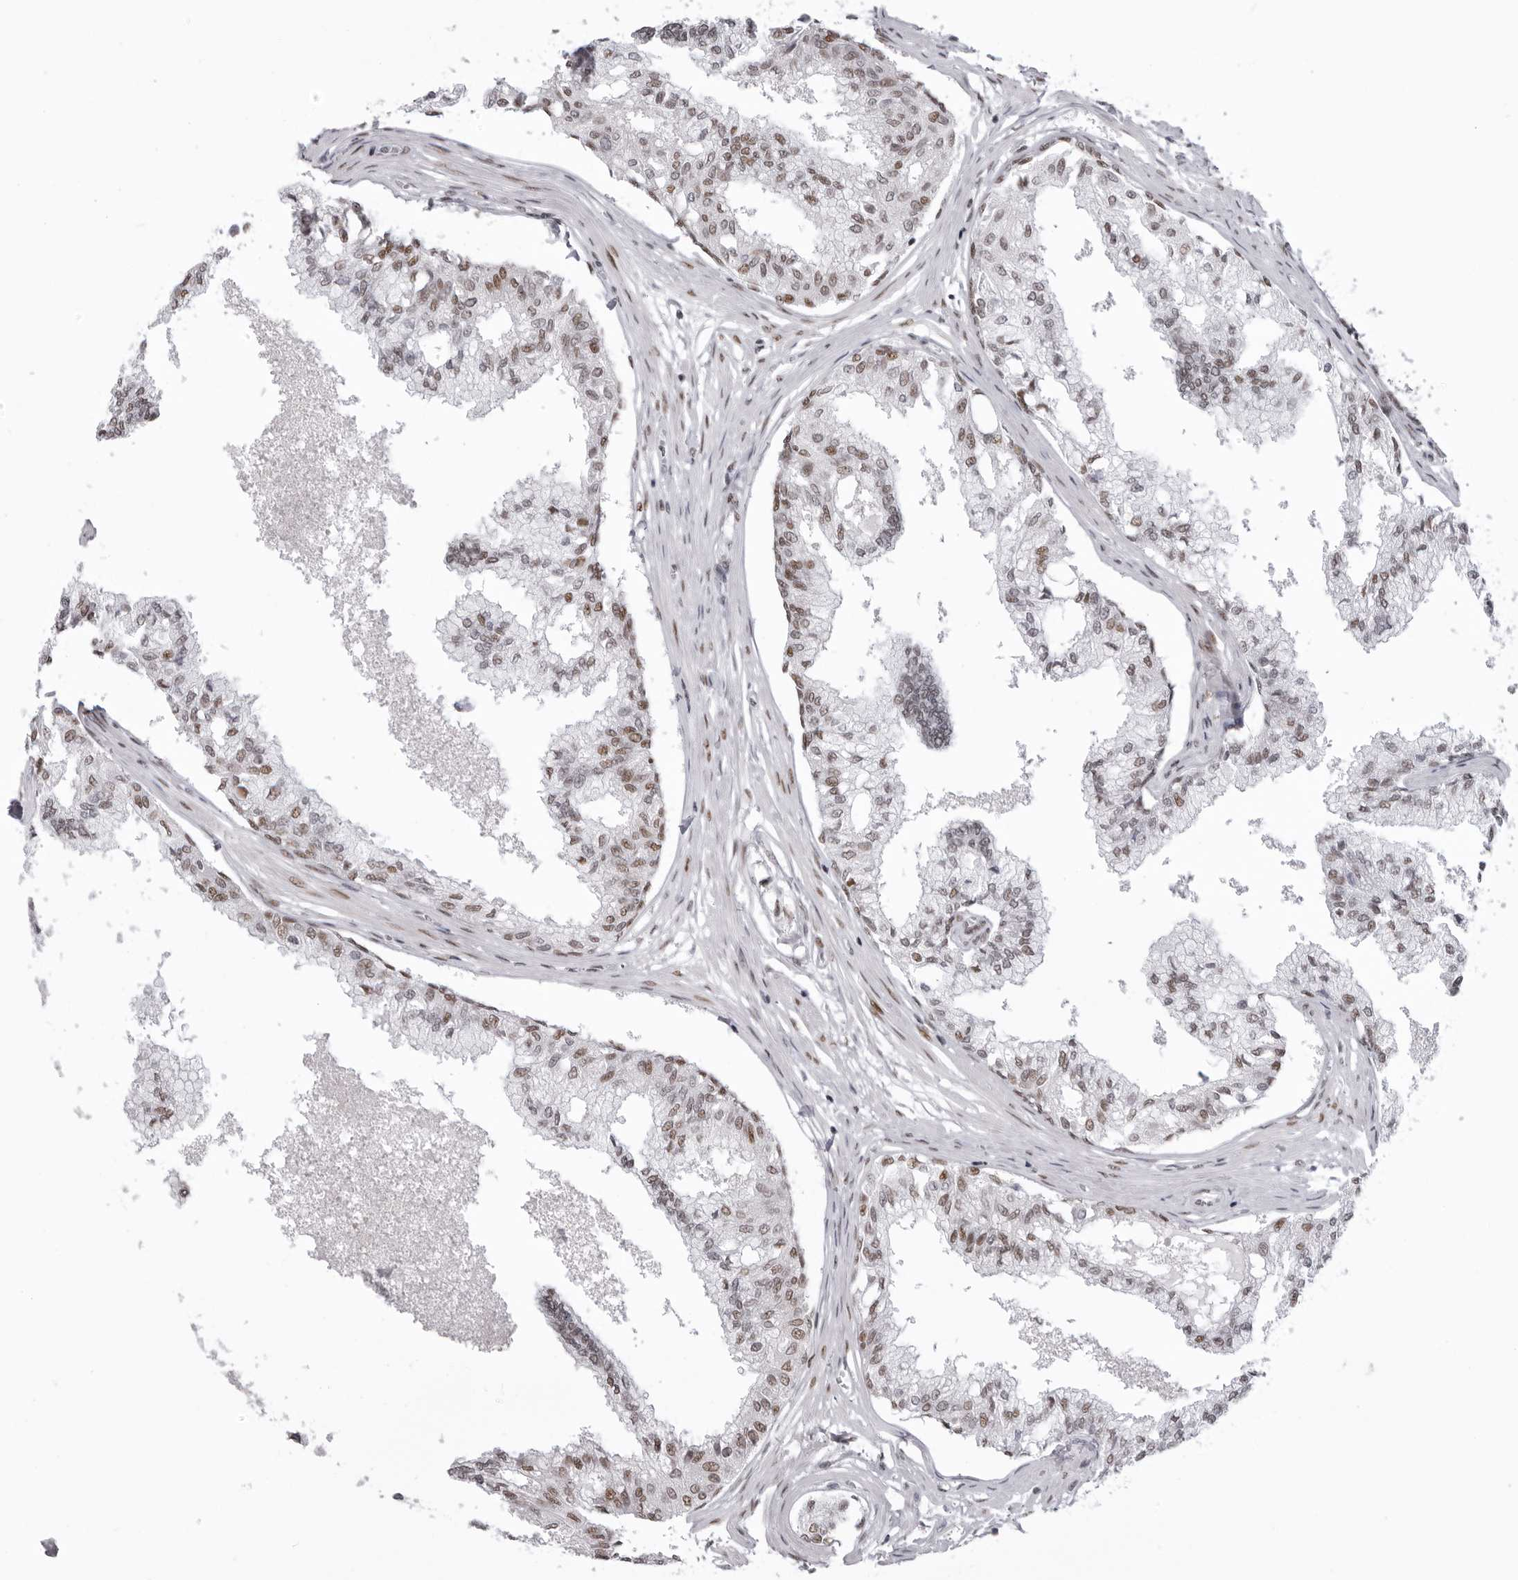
{"staining": {"intensity": "moderate", "quantity": ">75%", "location": "nuclear"}, "tissue": "prostate", "cell_type": "Glandular cells", "image_type": "normal", "snomed": [{"axis": "morphology", "description": "Normal tissue, NOS"}, {"axis": "topography", "description": "Prostate"}, {"axis": "topography", "description": "Seminal veicle"}], "caption": "A histopathology image of prostate stained for a protein displays moderate nuclear brown staining in glandular cells.", "gene": "DHX9", "patient": {"sex": "male", "age": 60}}